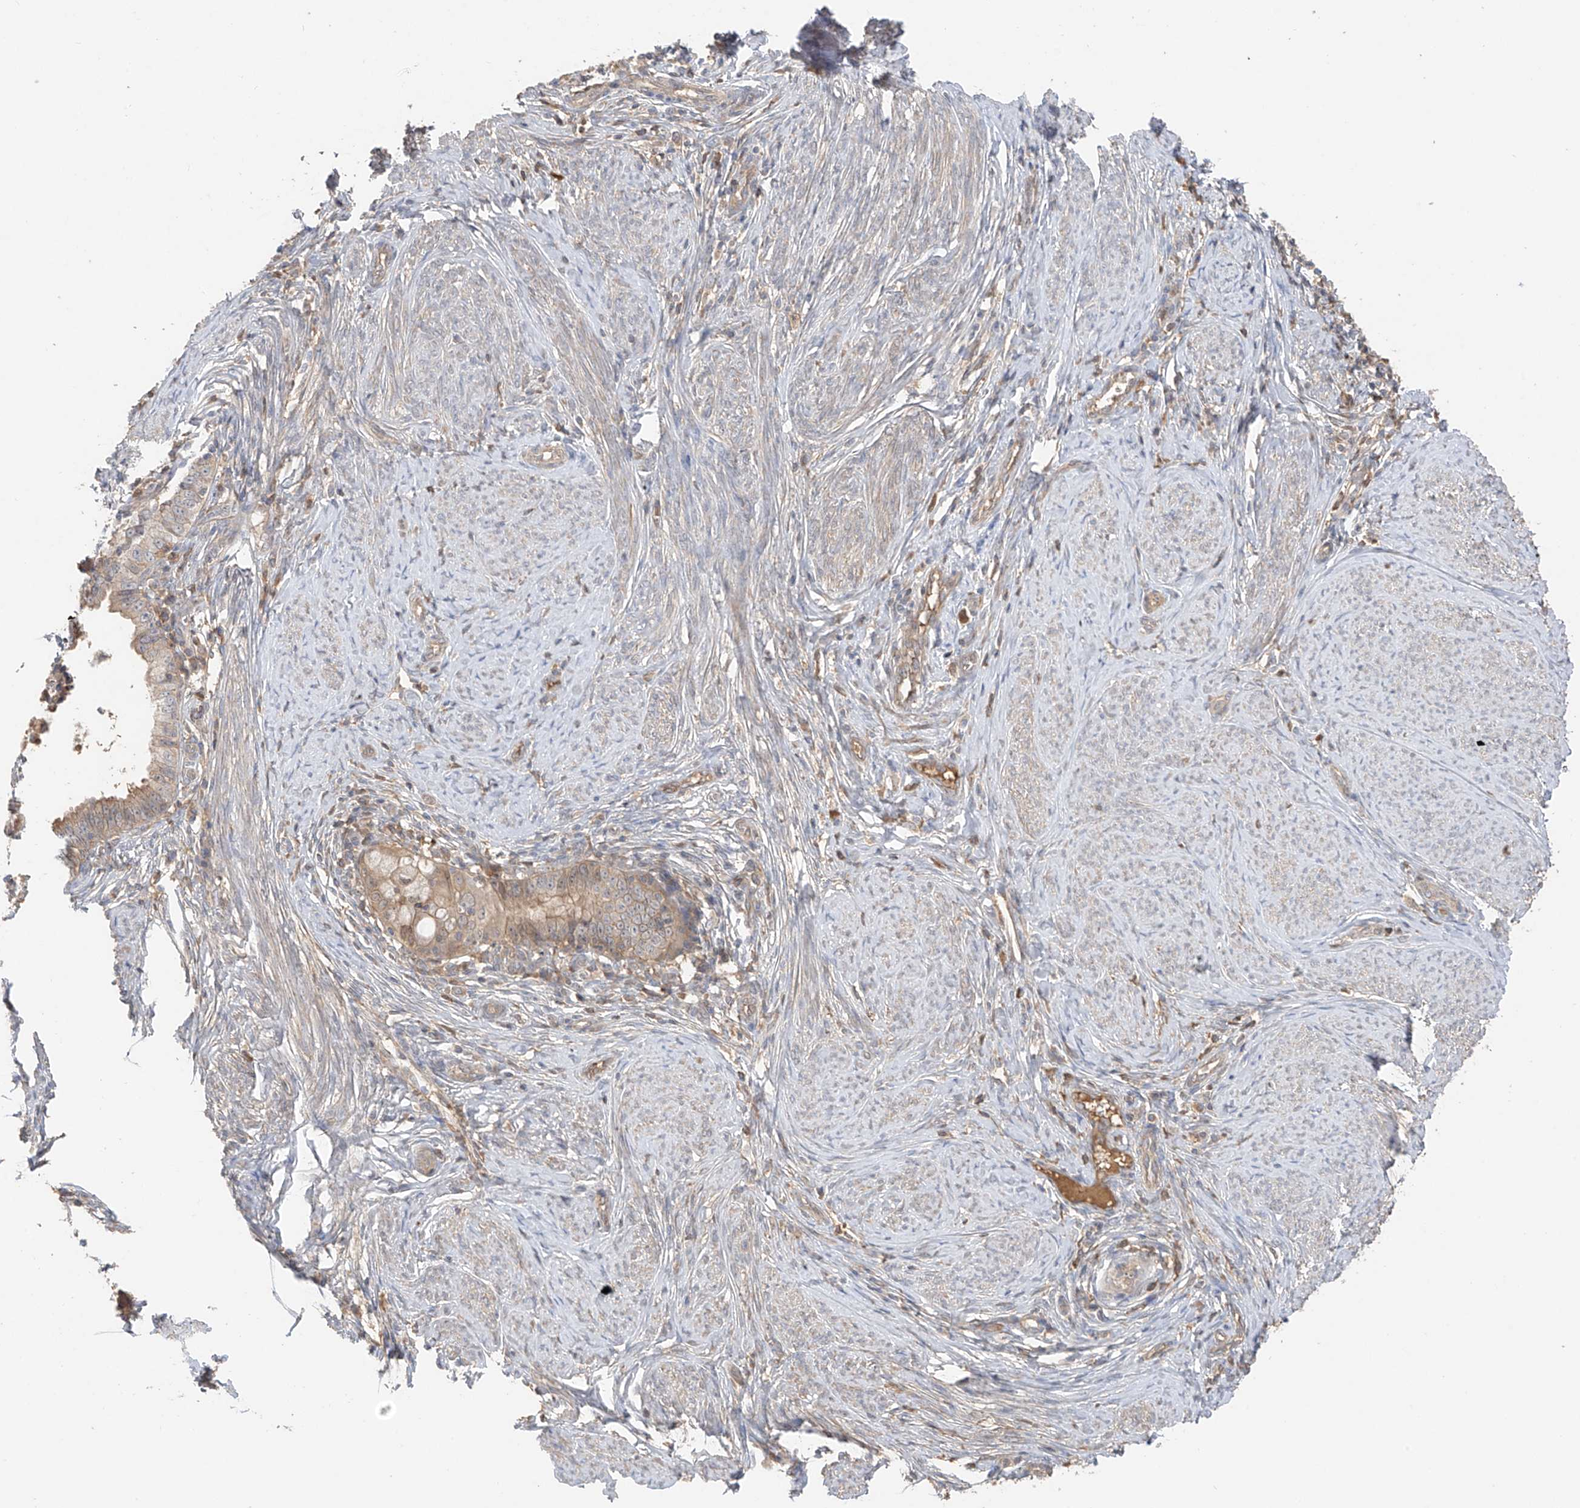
{"staining": {"intensity": "weak", "quantity": ">75%", "location": "cytoplasmic/membranous"}, "tissue": "cervical cancer", "cell_type": "Tumor cells", "image_type": "cancer", "snomed": [{"axis": "morphology", "description": "Adenocarcinoma, NOS"}, {"axis": "topography", "description": "Cervix"}], "caption": "DAB immunohistochemical staining of cervical cancer (adenocarcinoma) demonstrates weak cytoplasmic/membranous protein positivity in about >75% of tumor cells.", "gene": "CACNA2D4", "patient": {"sex": "female", "age": 36}}